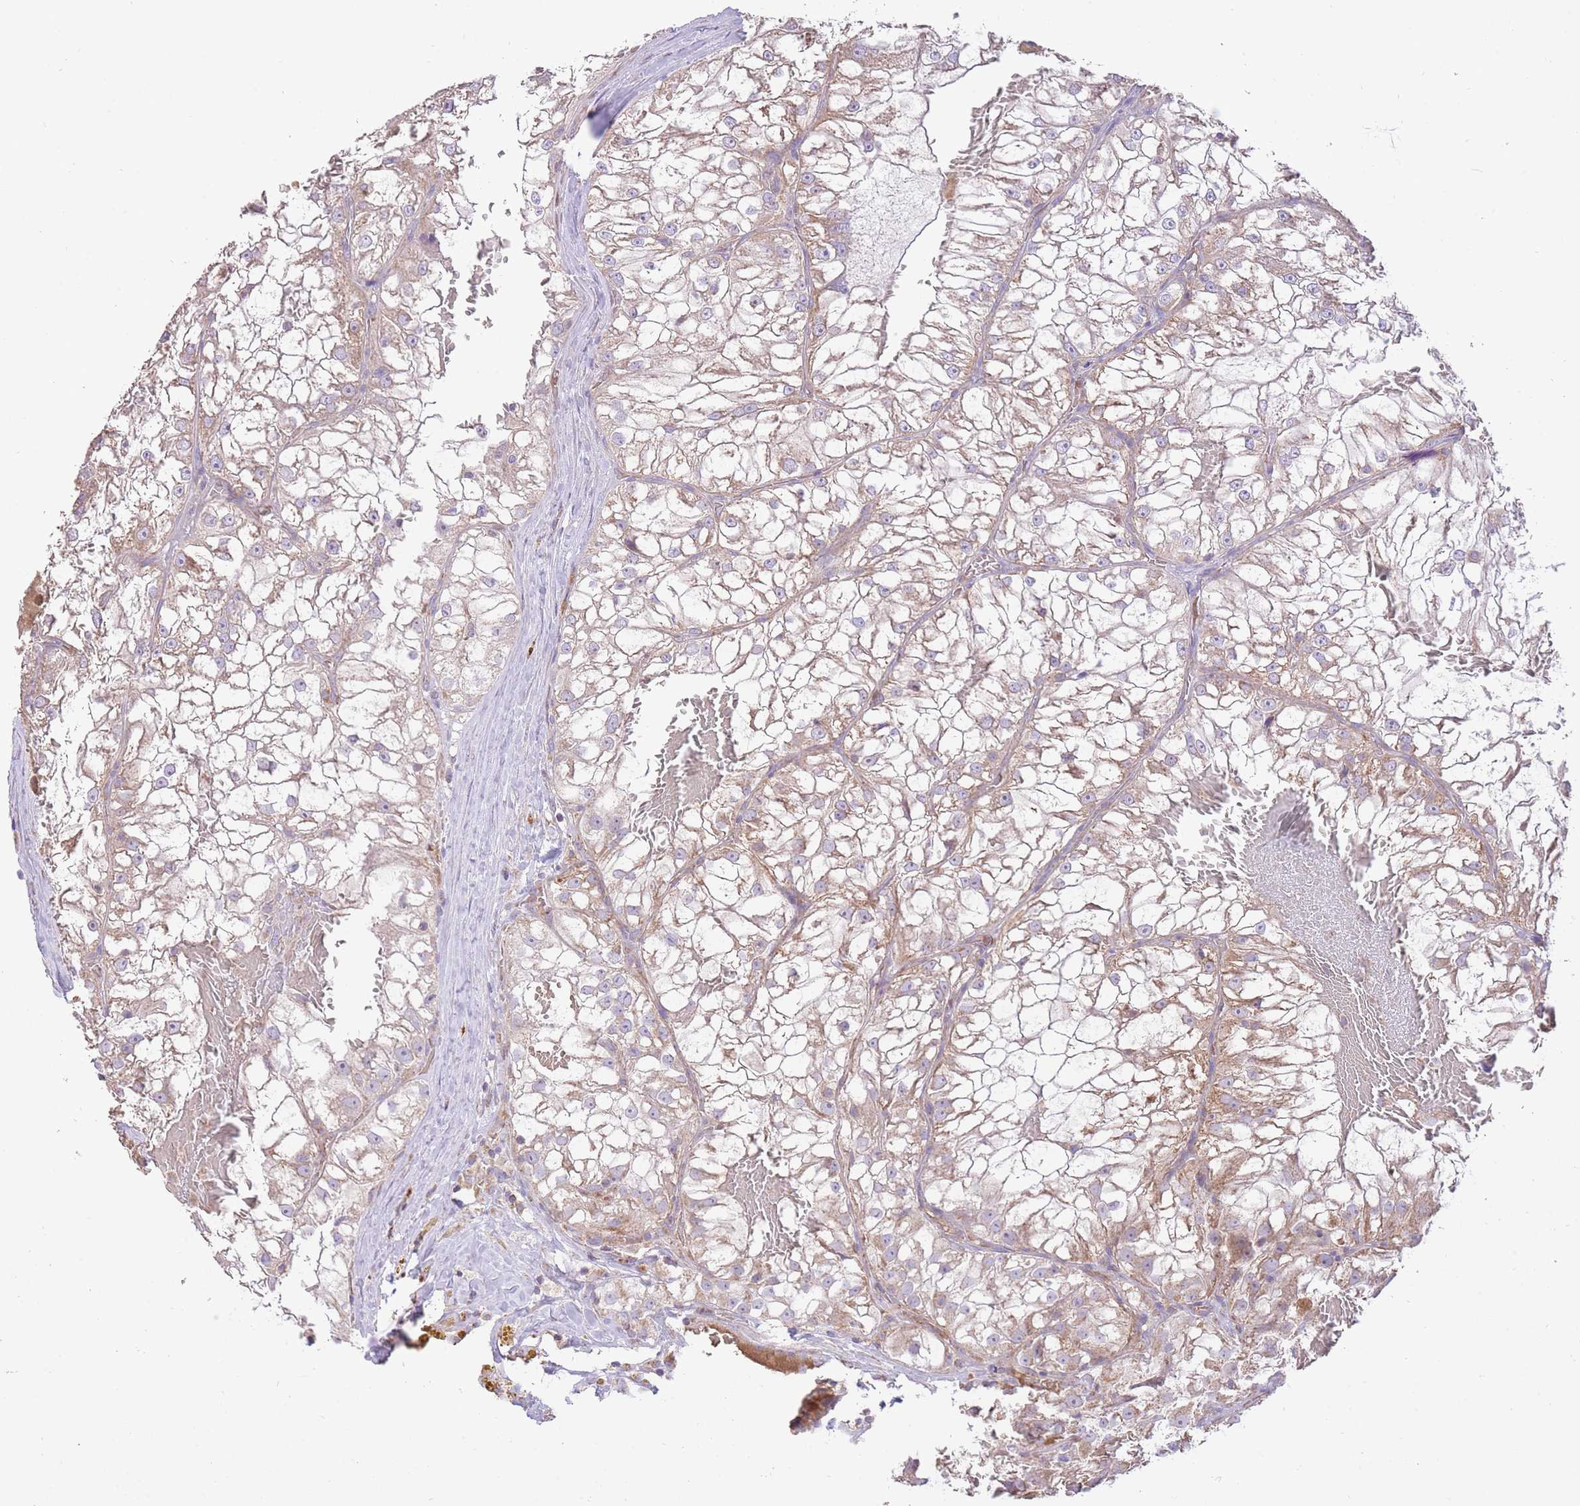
{"staining": {"intensity": "weak", "quantity": "<25%", "location": "cytoplasmic/membranous"}, "tissue": "renal cancer", "cell_type": "Tumor cells", "image_type": "cancer", "snomed": [{"axis": "morphology", "description": "Adenocarcinoma, NOS"}, {"axis": "topography", "description": "Kidney"}], "caption": "Adenocarcinoma (renal) stained for a protein using IHC reveals no staining tumor cells.", "gene": "PREP", "patient": {"sex": "female", "age": 72}}